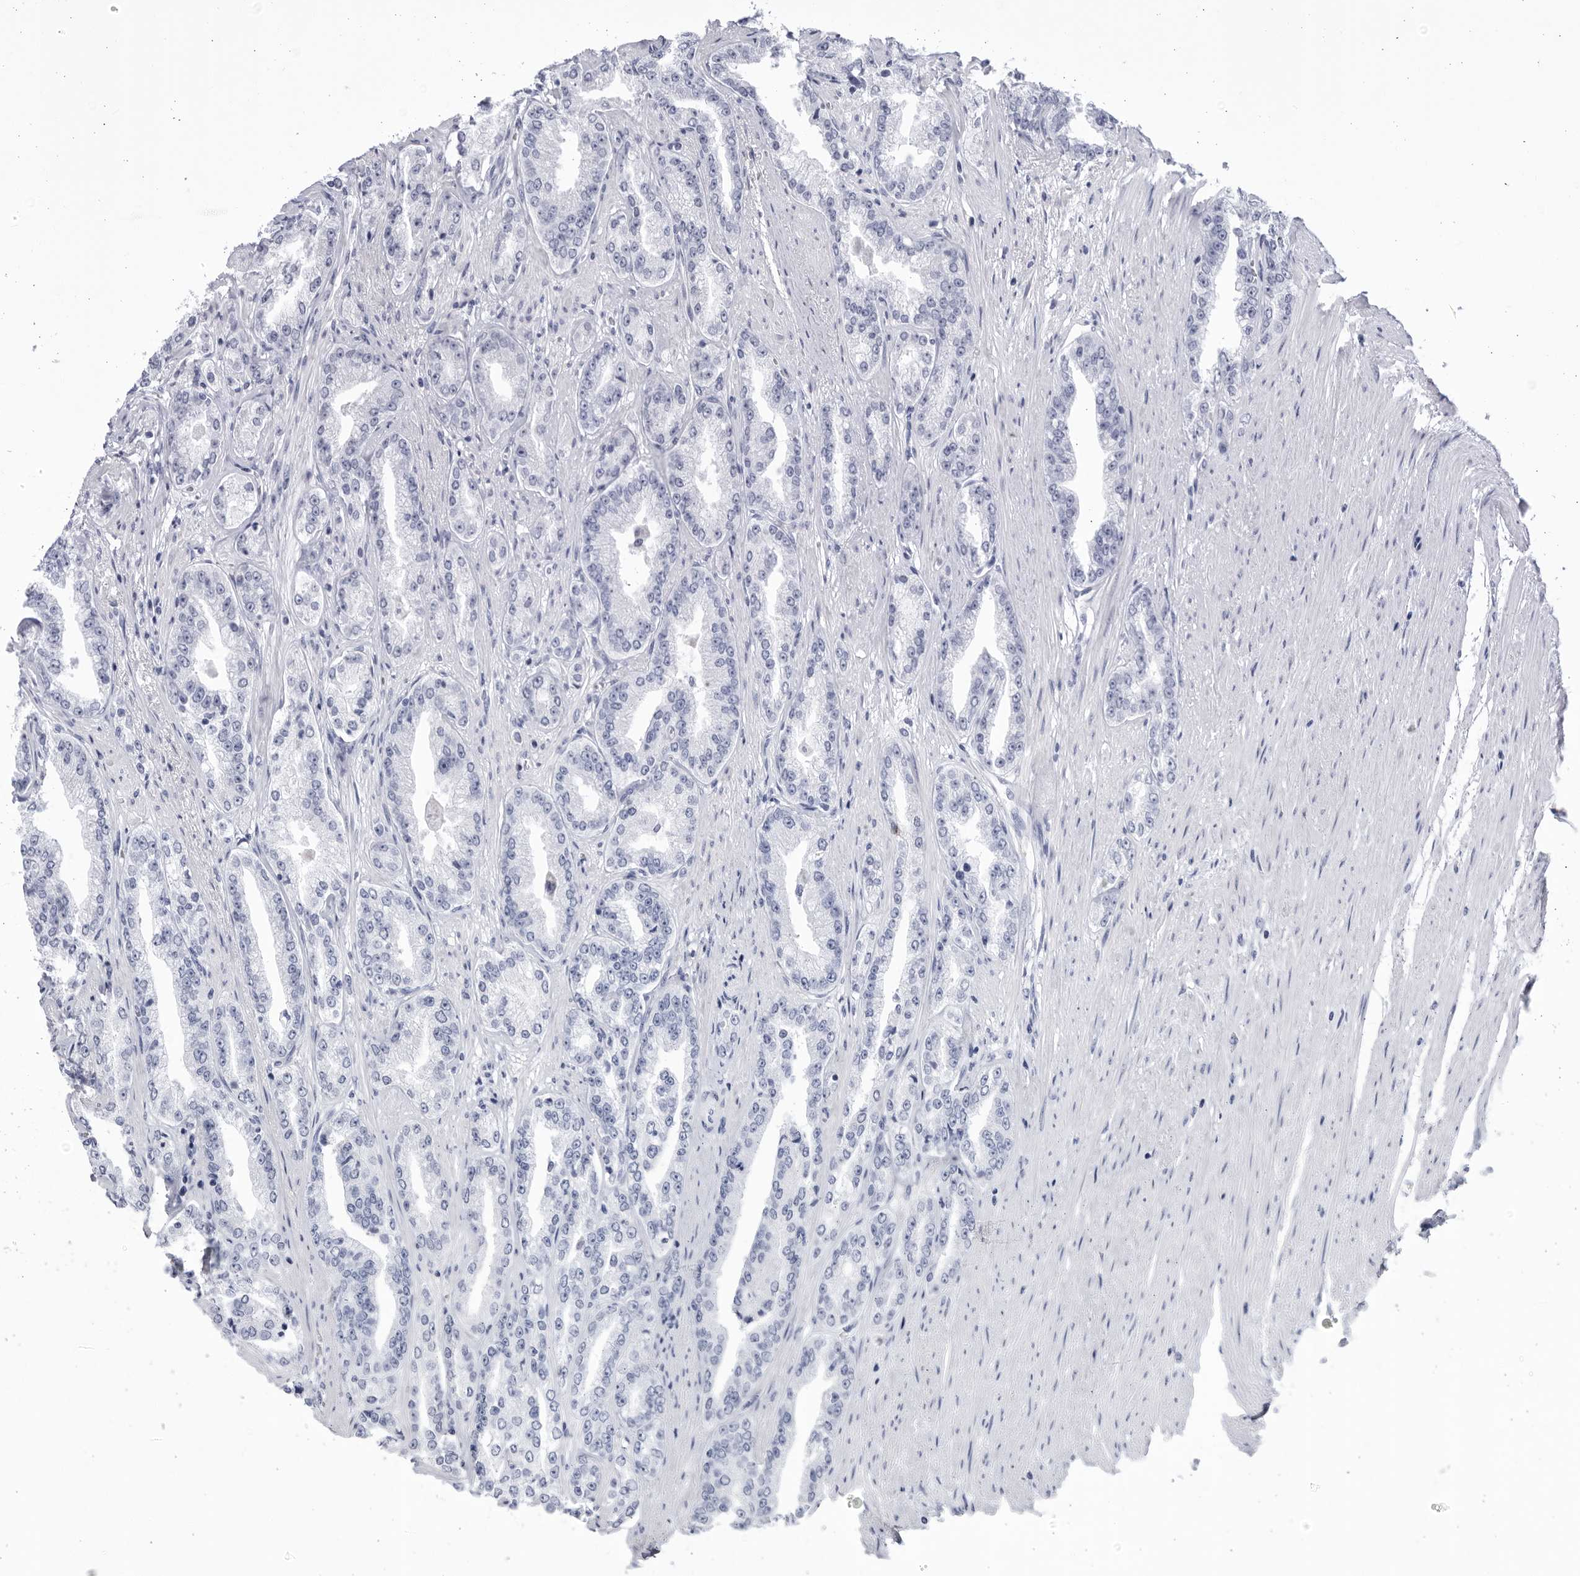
{"staining": {"intensity": "negative", "quantity": "none", "location": "none"}, "tissue": "prostate cancer", "cell_type": "Tumor cells", "image_type": "cancer", "snomed": [{"axis": "morphology", "description": "Adenocarcinoma, High grade"}, {"axis": "topography", "description": "Prostate"}], "caption": "The histopathology image reveals no significant staining in tumor cells of prostate high-grade adenocarcinoma.", "gene": "CCDC181", "patient": {"sex": "male", "age": 71}}